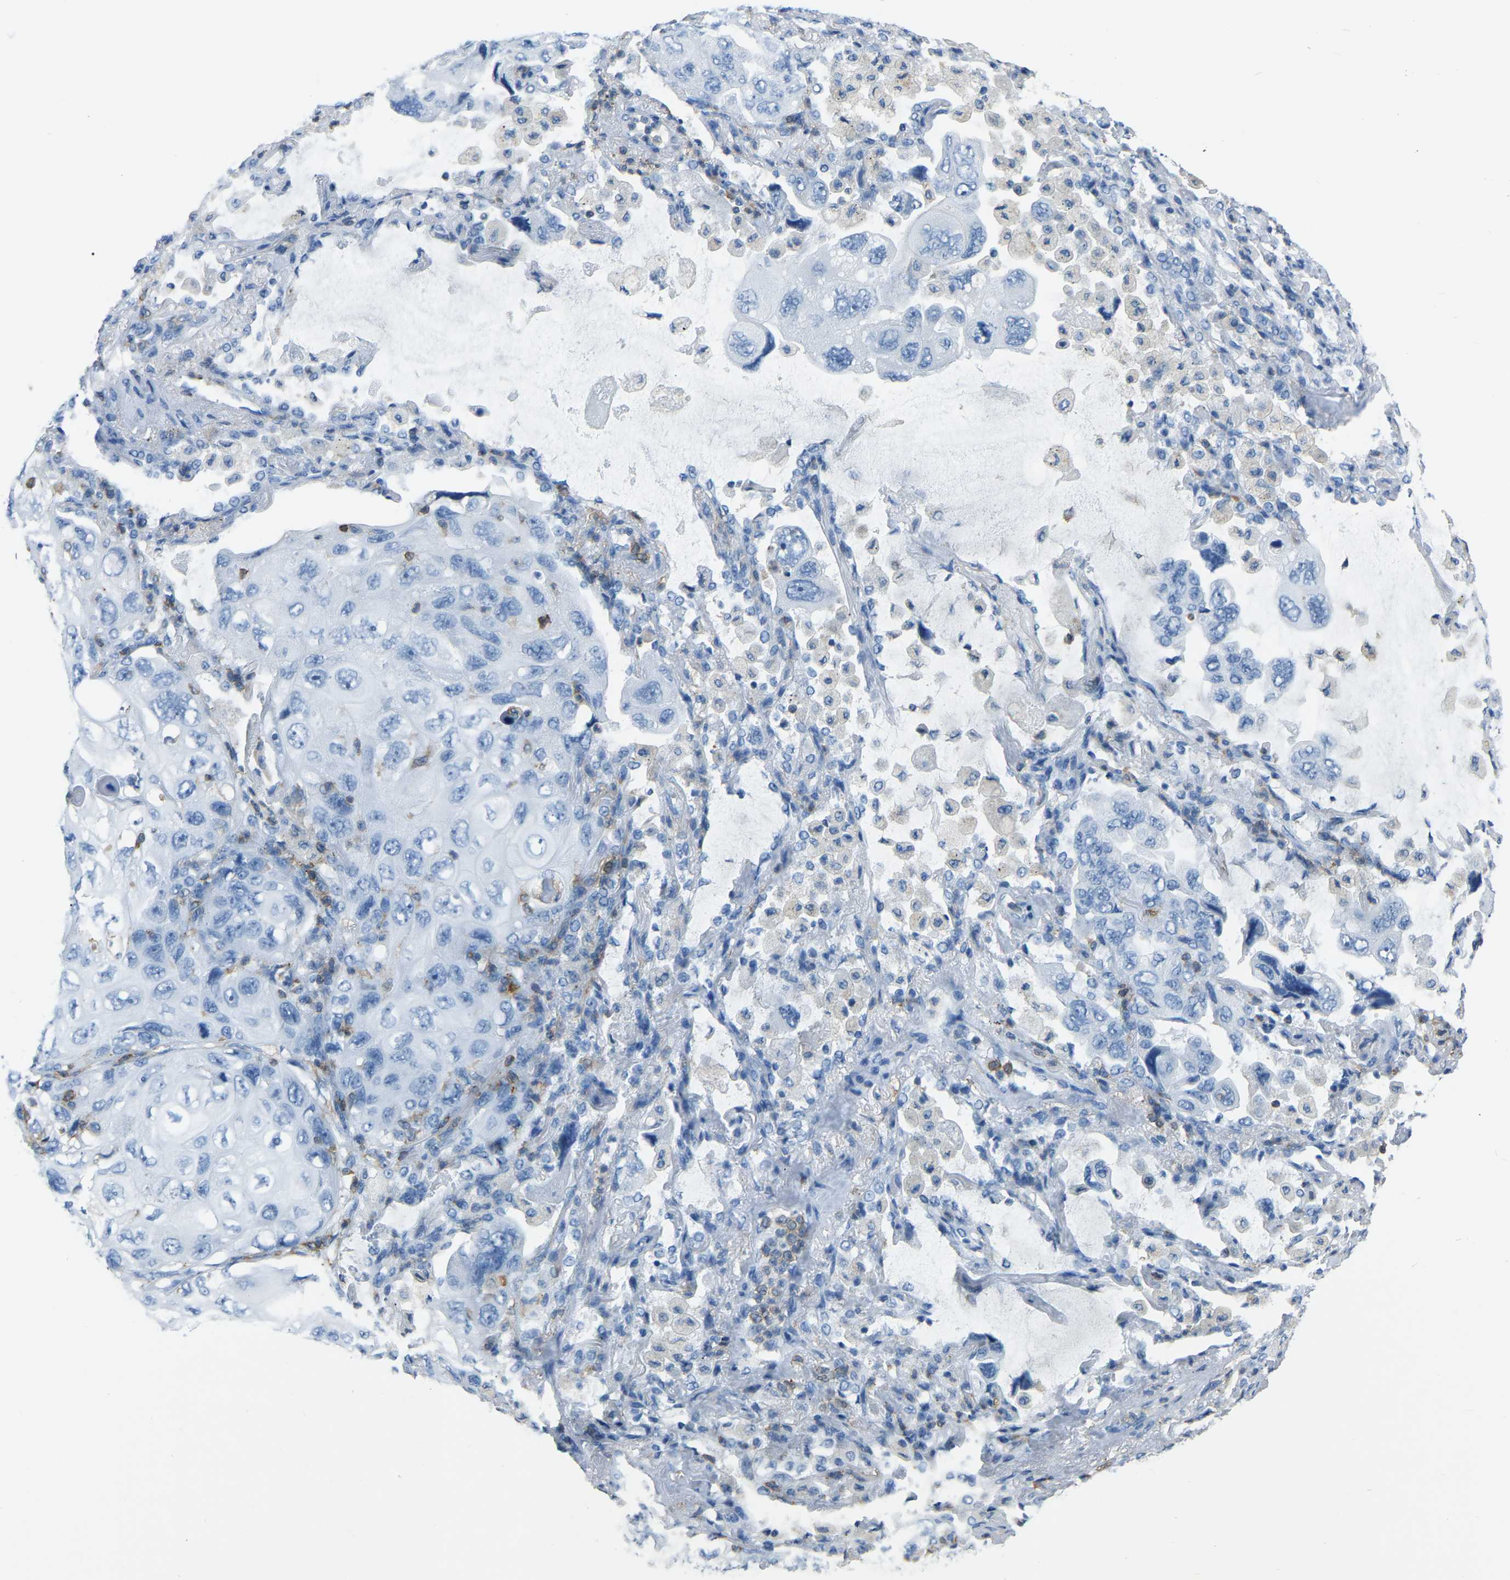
{"staining": {"intensity": "negative", "quantity": "none", "location": "none"}, "tissue": "lung cancer", "cell_type": "Tumor cells", "image_type": "cancer", "snomed": [{"axis": "morphology", "description": "Squamous cell carcinoma, NOS"}, {"axis": "topography", "description": "Lung"}], "caption": "Immunohistochemistry (IHC) photomicrograph of neoplastic tissue: human lung squamous cell carcinoma stained with DAB exhibits no significant protein expression in tumor cells. (DAB (3,3'-diaminobenzidine) IHC, high magnification).", "gene": "ARHGAP45", "patient": {"sex": "female", "age": 73}}